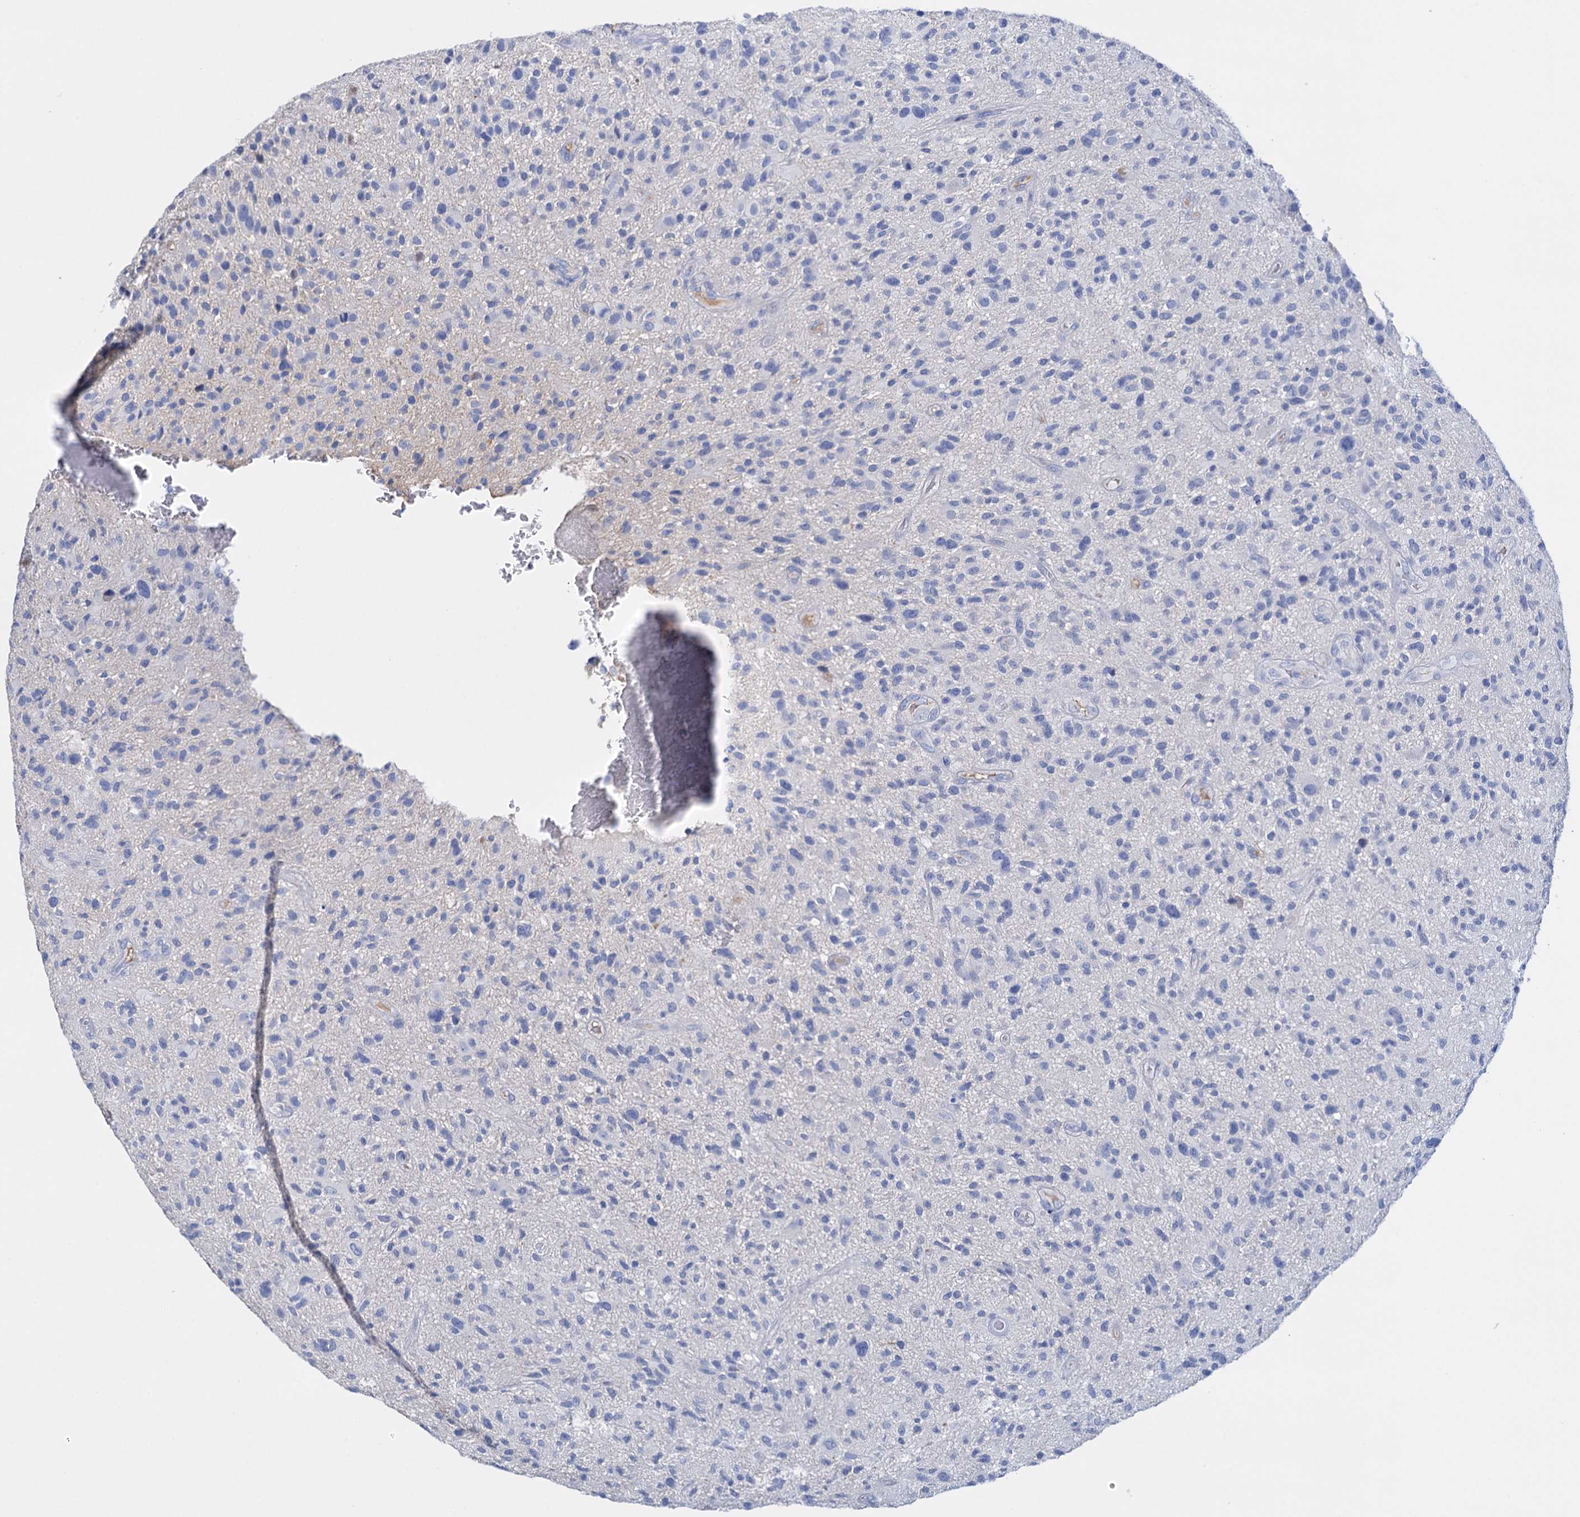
{"staining": {"intensity": "negative", "quantity": "none", "location": "none"}, "tissue": "glioma", "cell_type": "Tumor cells", "image_type": "cancer", "snomed": [{"axis": "morphology", "description": "Glioma, malignant, High grade"}, {"axis": "topography", "description": "Brain"}], "caption": "Histopathology image shows no protein staining in tumor cells of glioma tissue.", "gene": "FBXW12", "patient": {"sex": "male", "age": 47}}